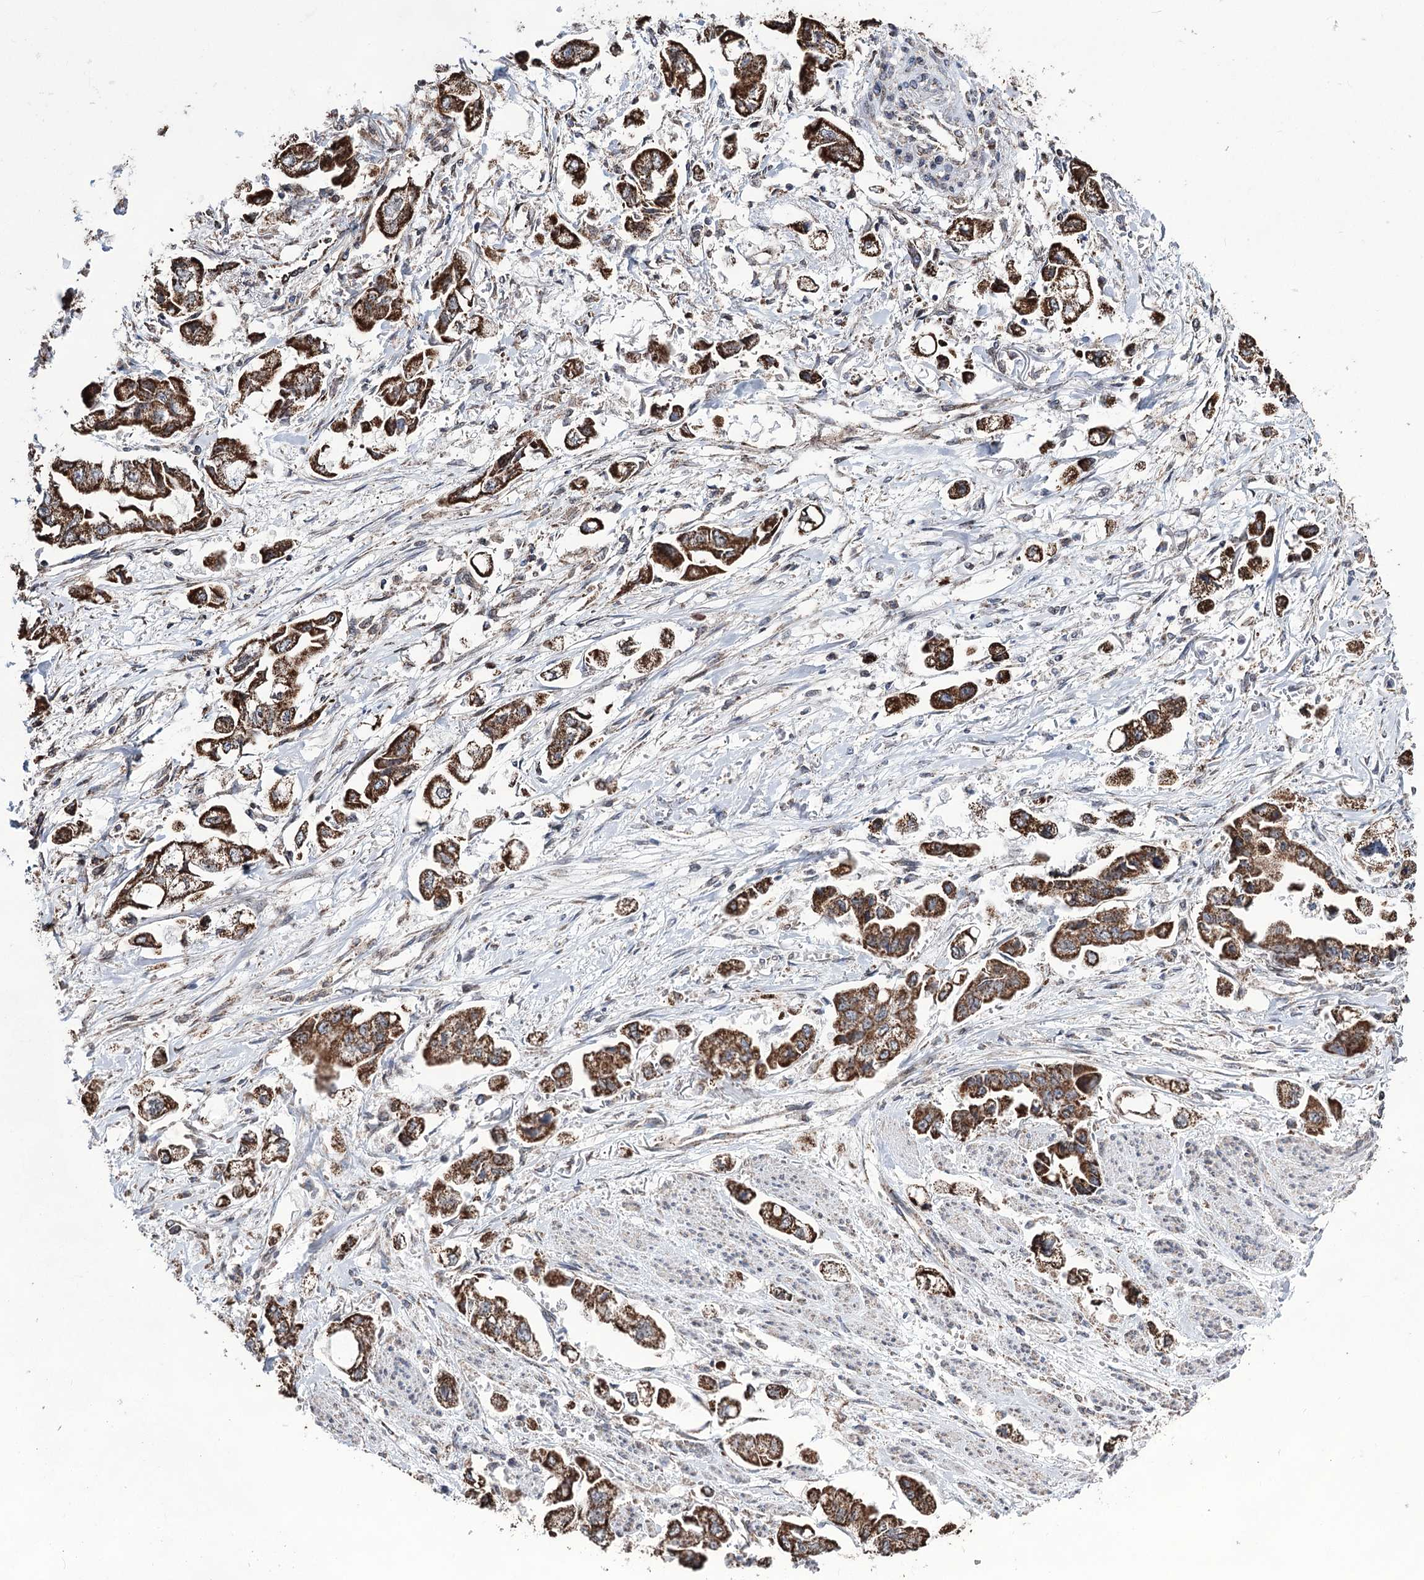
{"staining": {"intensity": "strong", "quantity": ">75%", "location": "cytoplasmic/membranous"}, "tissue": "stomach cancer", "cell_type": "Tumor cells", "image_type": "cancer", "snomed": [{"axis": "morphology", "description": "Adenocarcinoma, NOS"}, {"axis": "topography", "description": "Stomach"}], "caption": "A brown stain highlights strong cytoplasmic/membranous staining of a protein in stomach cancer tumor cells. Immunohistochemistry stains the protein of interest in brown and the nuclei are stained blue.", "gene": "CREB3L4", "patient": {"sex": "male", "age": 62}}